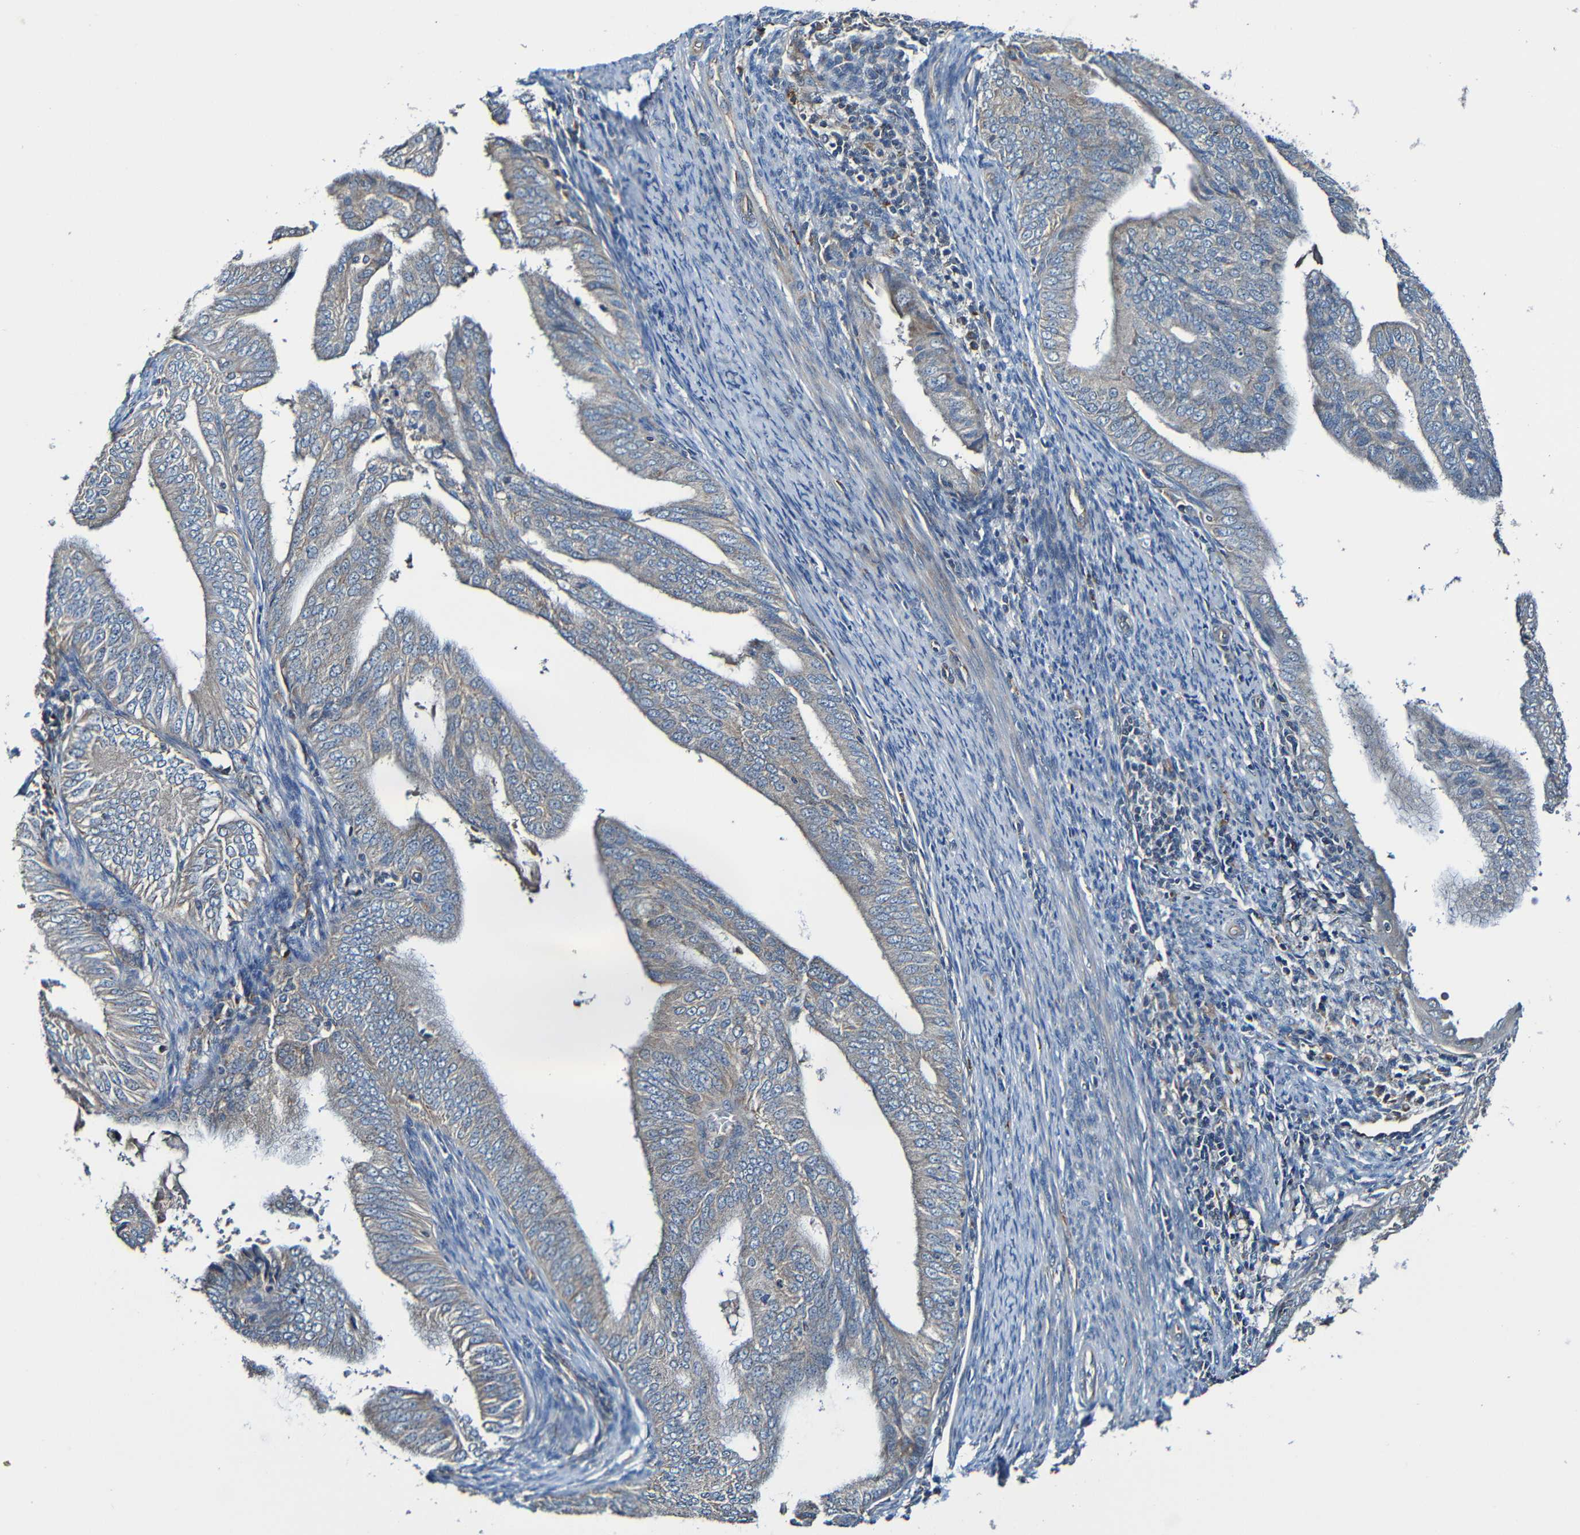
{"staining": {"intensity": "weak", "quantity": "<25%", "location": "cytoplasmic/membranous"}, "tissue": "endometrial cancer", "cell_type": "Tumor cells", "image_type": "cancer", "snomed": [{"axis": "morphology", "description": "Adenocarcinoma, NOS"}, {"axis": "topography", "description": "Endometrium"}], "caption": "DAB immunohistochemical staining of human endometrial cancer shows no significant positivity in tumor cells.", "gene": "ADAM15", "patient": {"sex": "female", "age": 58}}